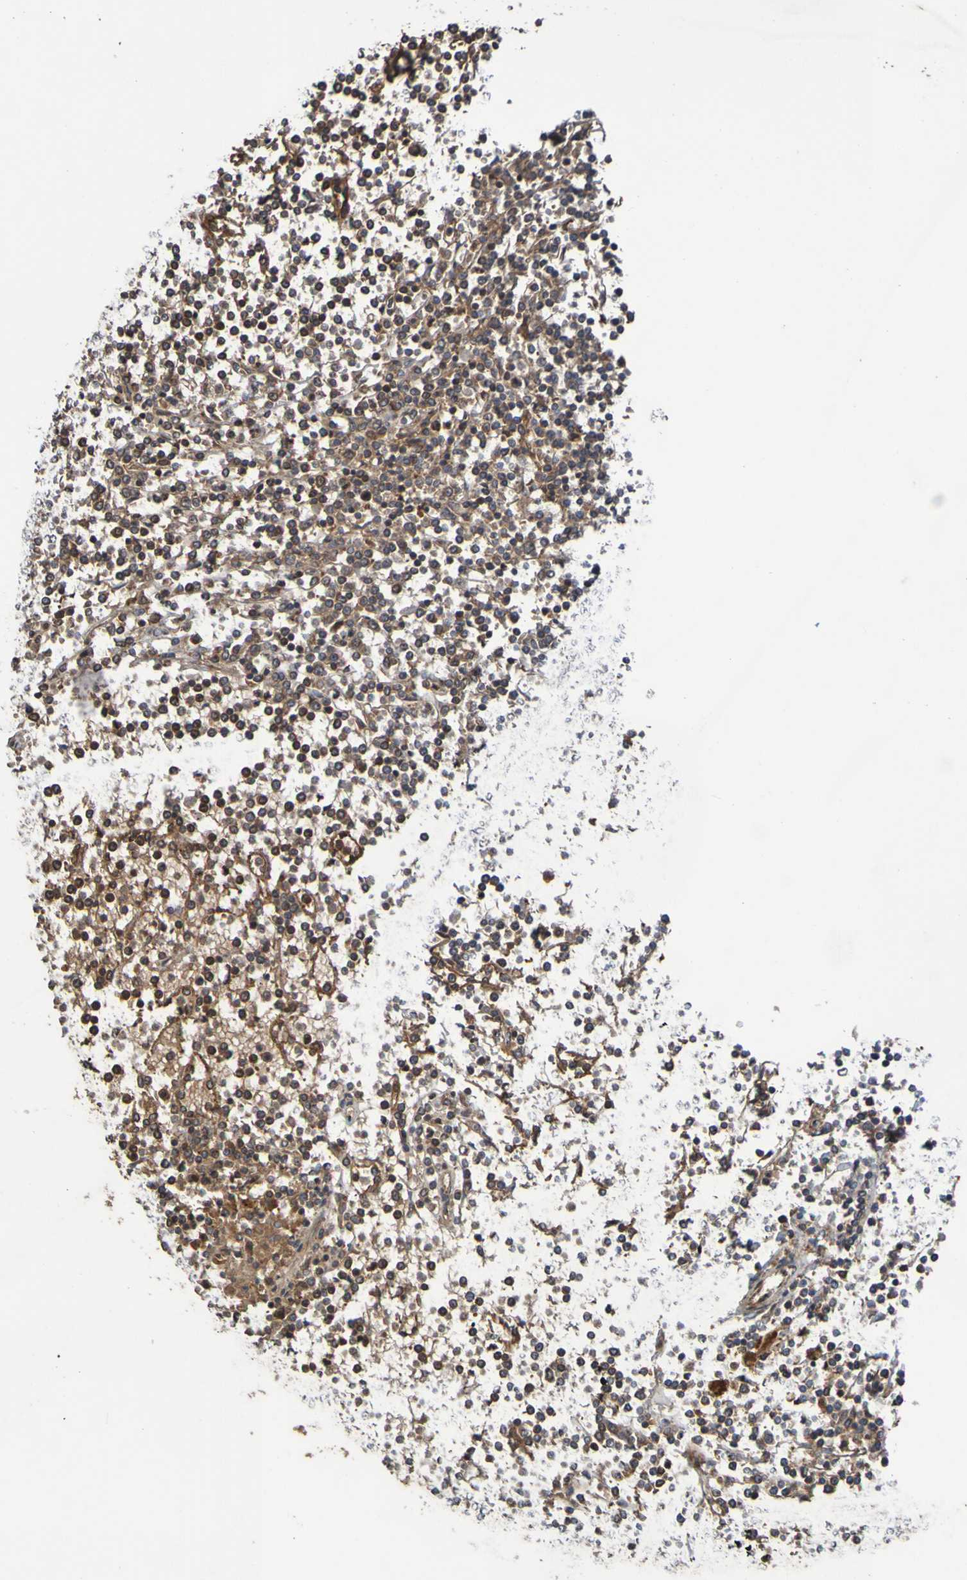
{"staining": {"intensity": "moderate", "quantity": ">75%", "location": "cytoplasmic/membranous"}, "tissue": "lymphoma", "cell_type": "Tumor cells", "image_type": "cancer", "snomed": [{"axis": "morphology", "description": "Malignant lymphoma, non-Hodgkin's type, Low grade"}, {"axis": "topography", "description": "Spleen"}], "caption": "Tumor cells exhibit moderate cytoplasmic/membranous expression in about >75% of cells in malignant lymphoma, non-Hodgkin's type (low-grade).", "gene": "UCN", "patient": {"sex": "female", "age": 19}}